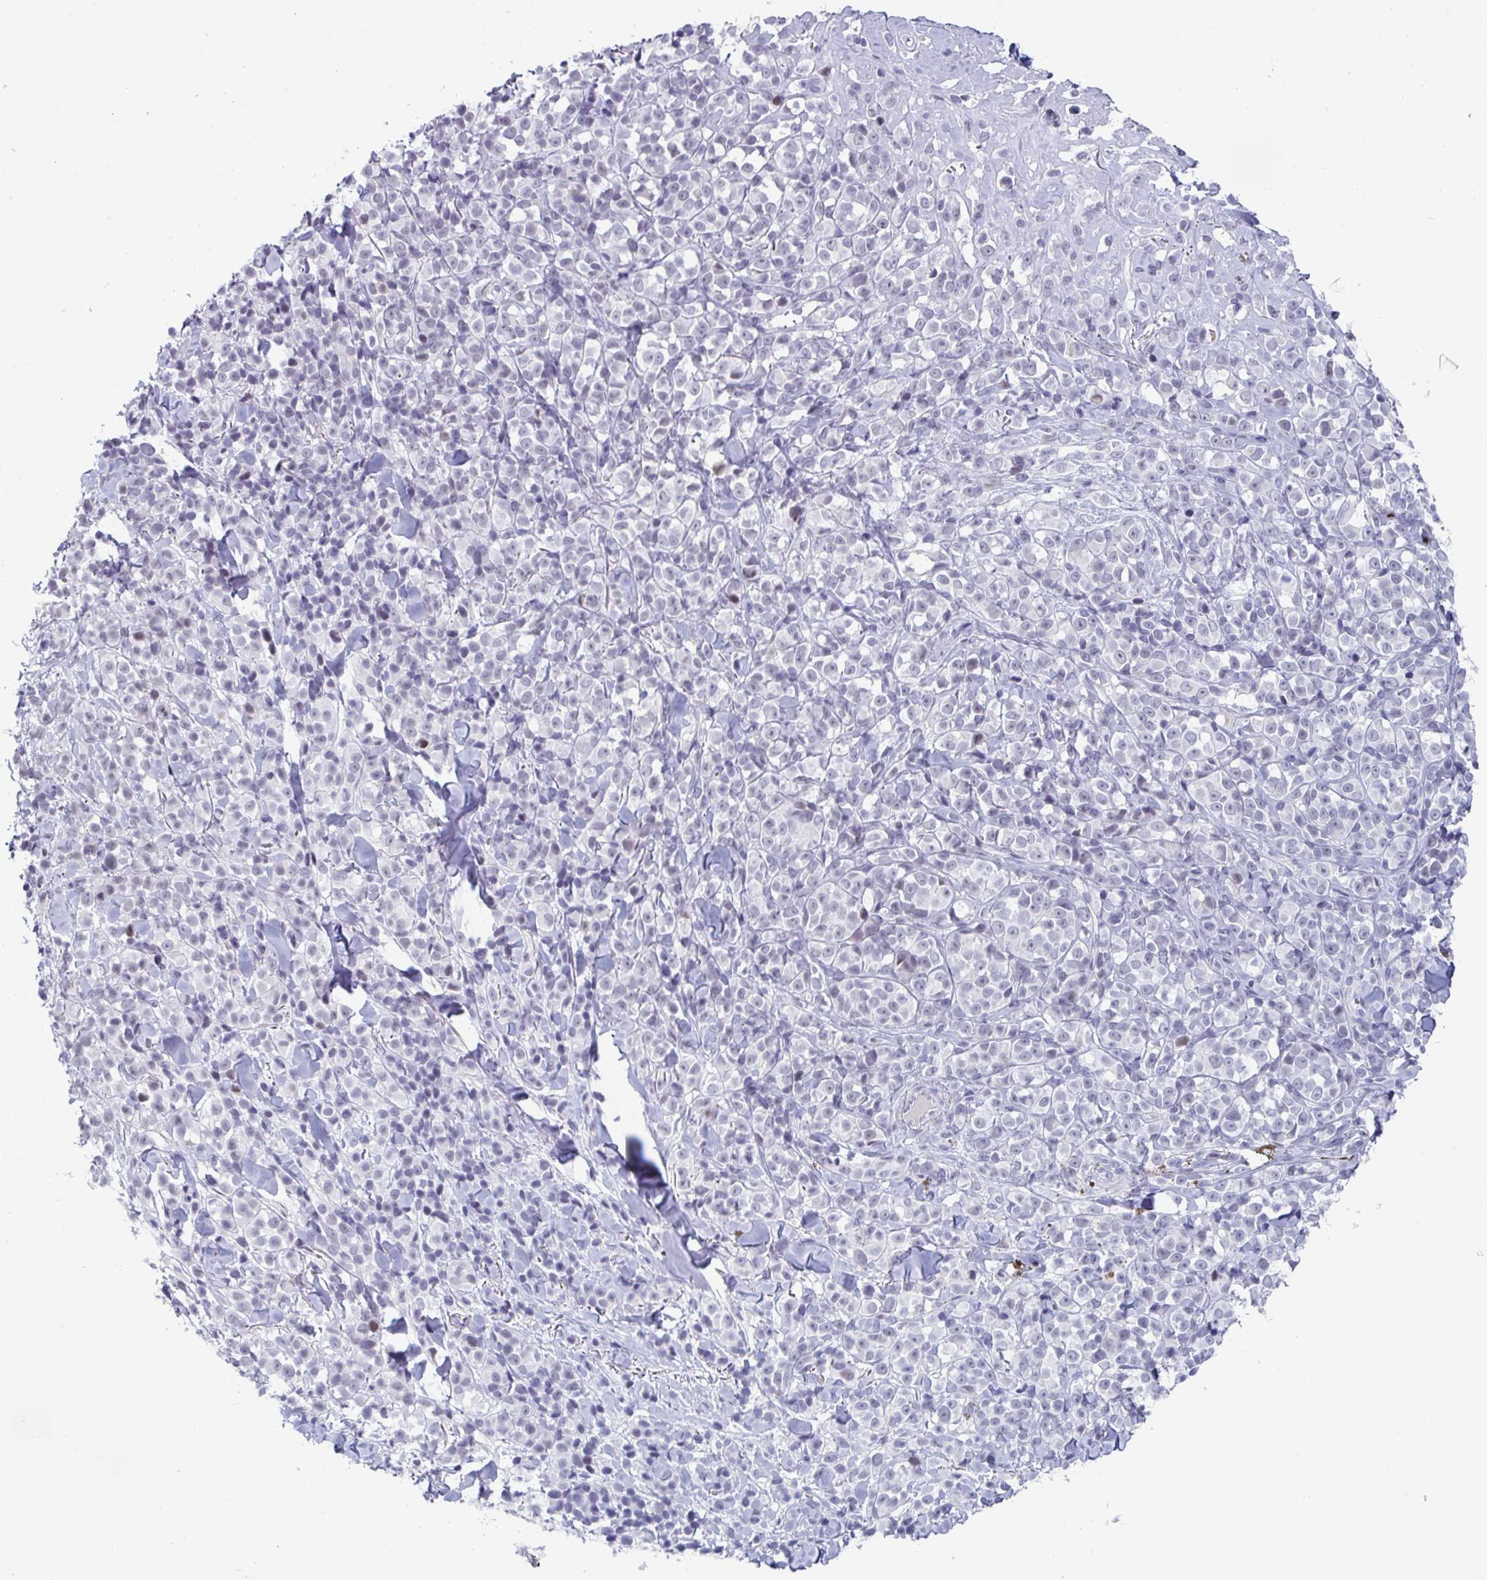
{"staining": {"intensity": "negative", "quantity": "none", "location": "none"}, "tissue": "melanoma", "cell_type": "Tumor cells", "image_type": "cancer", "snomed": [{"axis": "morphology", "description": "Malignant melanoma, NOS"}, {"axis": "topography", "description": "Skin"}], "caption": "DAB immunohistochemical staining of human malignant melanoma displays no significant positivity in tumor cells.", "gene": "VSIG10L", "patient": {"sex": "male", "age": 85}}